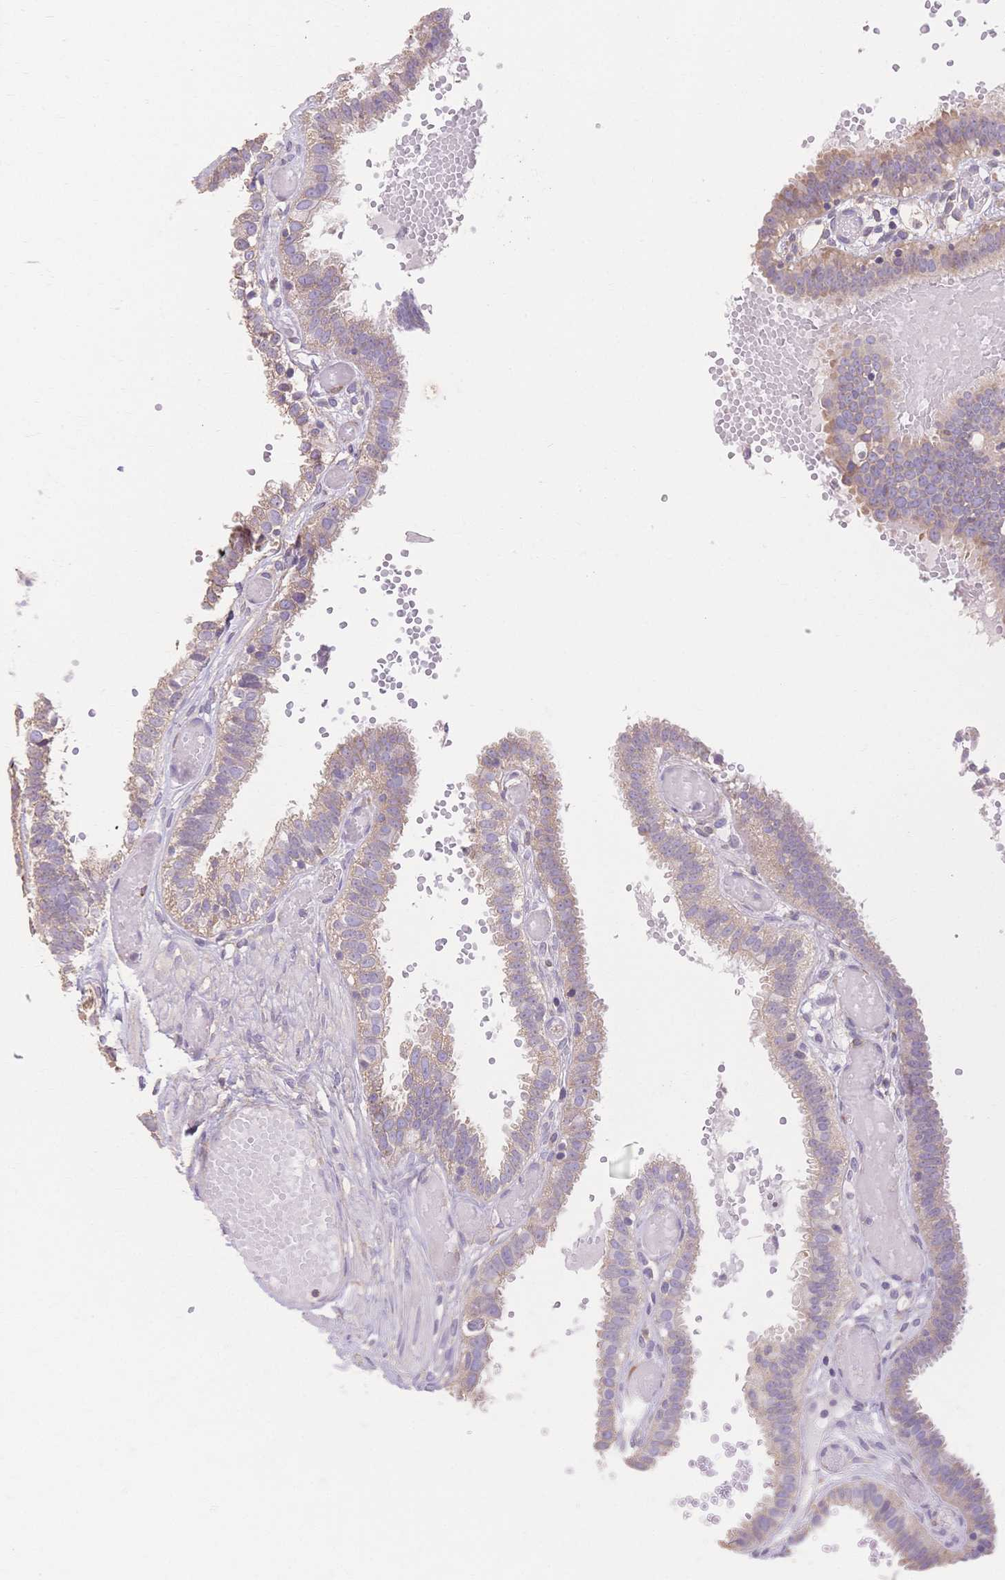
{"staining": {"intensity": "weak", "quantity": "25%-75%", "location": "cytoplasmic/membranous"}, "tissue": "fallopian tube", "cell_type": "Glandular cells", "image_type": "normal", "snomed": [{"axis": "morphology", "description": "Normal tissue, NOS"}, {"axis": "topography", "description": "Fallopian tube"}], "caption": "The image displays immunohistochemical staining of unremarkable fallopian tube. There is weak cytoplasmic/membranous staining is identified in approximately 25%-75% of glandular cells.", "gene": "HS3ST5", "patient": {"sex": "female", "age": 37}}